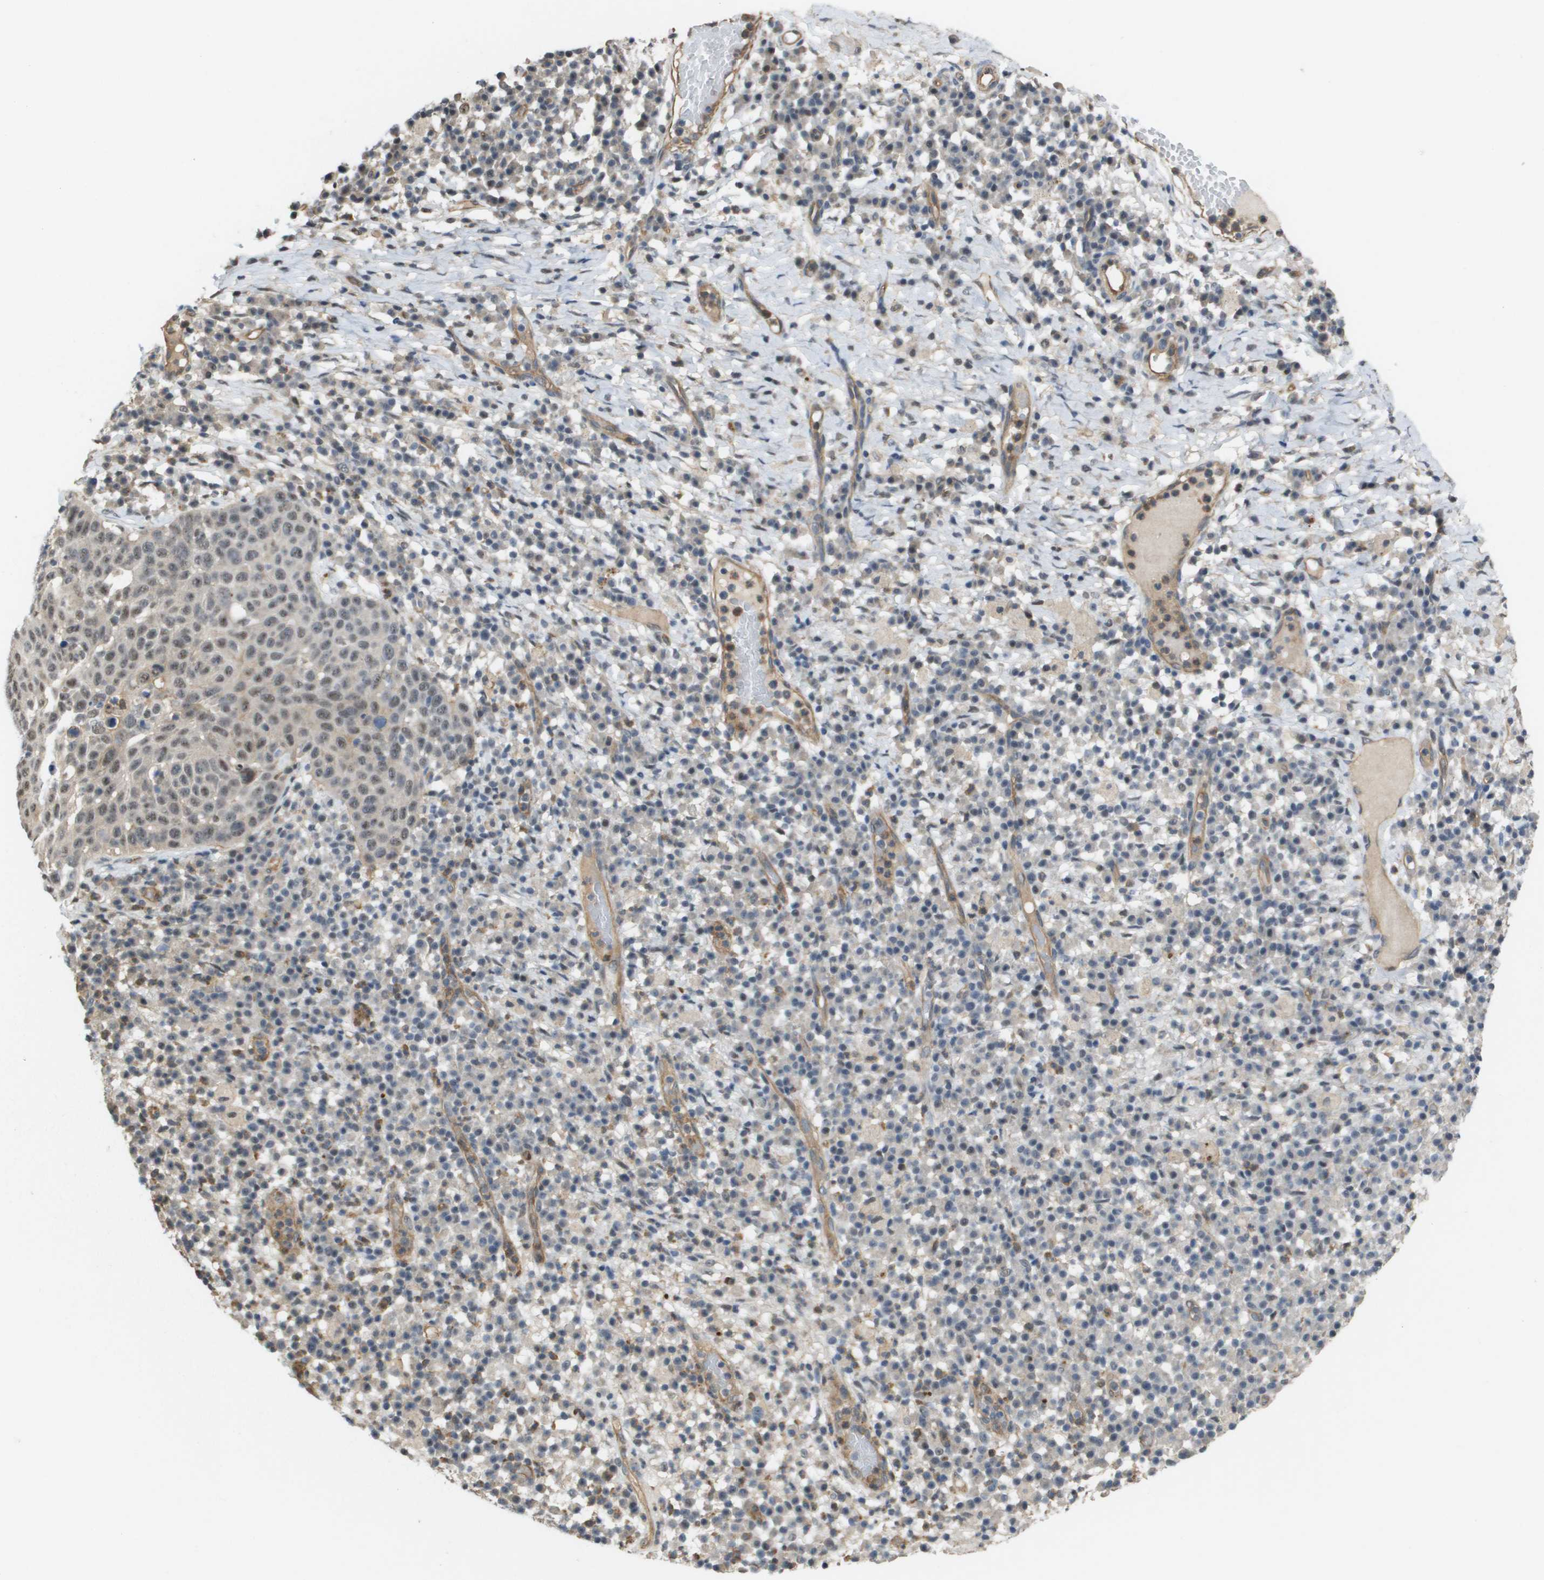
{"staining": {"intensity": "negative", "quantity": "none", "location": "none"}, "tissue": "skin cancer", "cell_type": "Tumor cells", "image_type": "cancer", "snomed": [{"axis": "morphology", "description": "Squamous cell carcinoma in situ, NOS"}, {"axis": "morphology", "description": "Squamous cell carcinoma, NOS"}, {"axis": "topography", "description": "Skin"}], "caption": "The photomicrograph exhibits no staining of tumor cells in squamous cell carcinoma (skin).", "gene": "RNF112", "patient": {"sex": "male", "age": 93}}